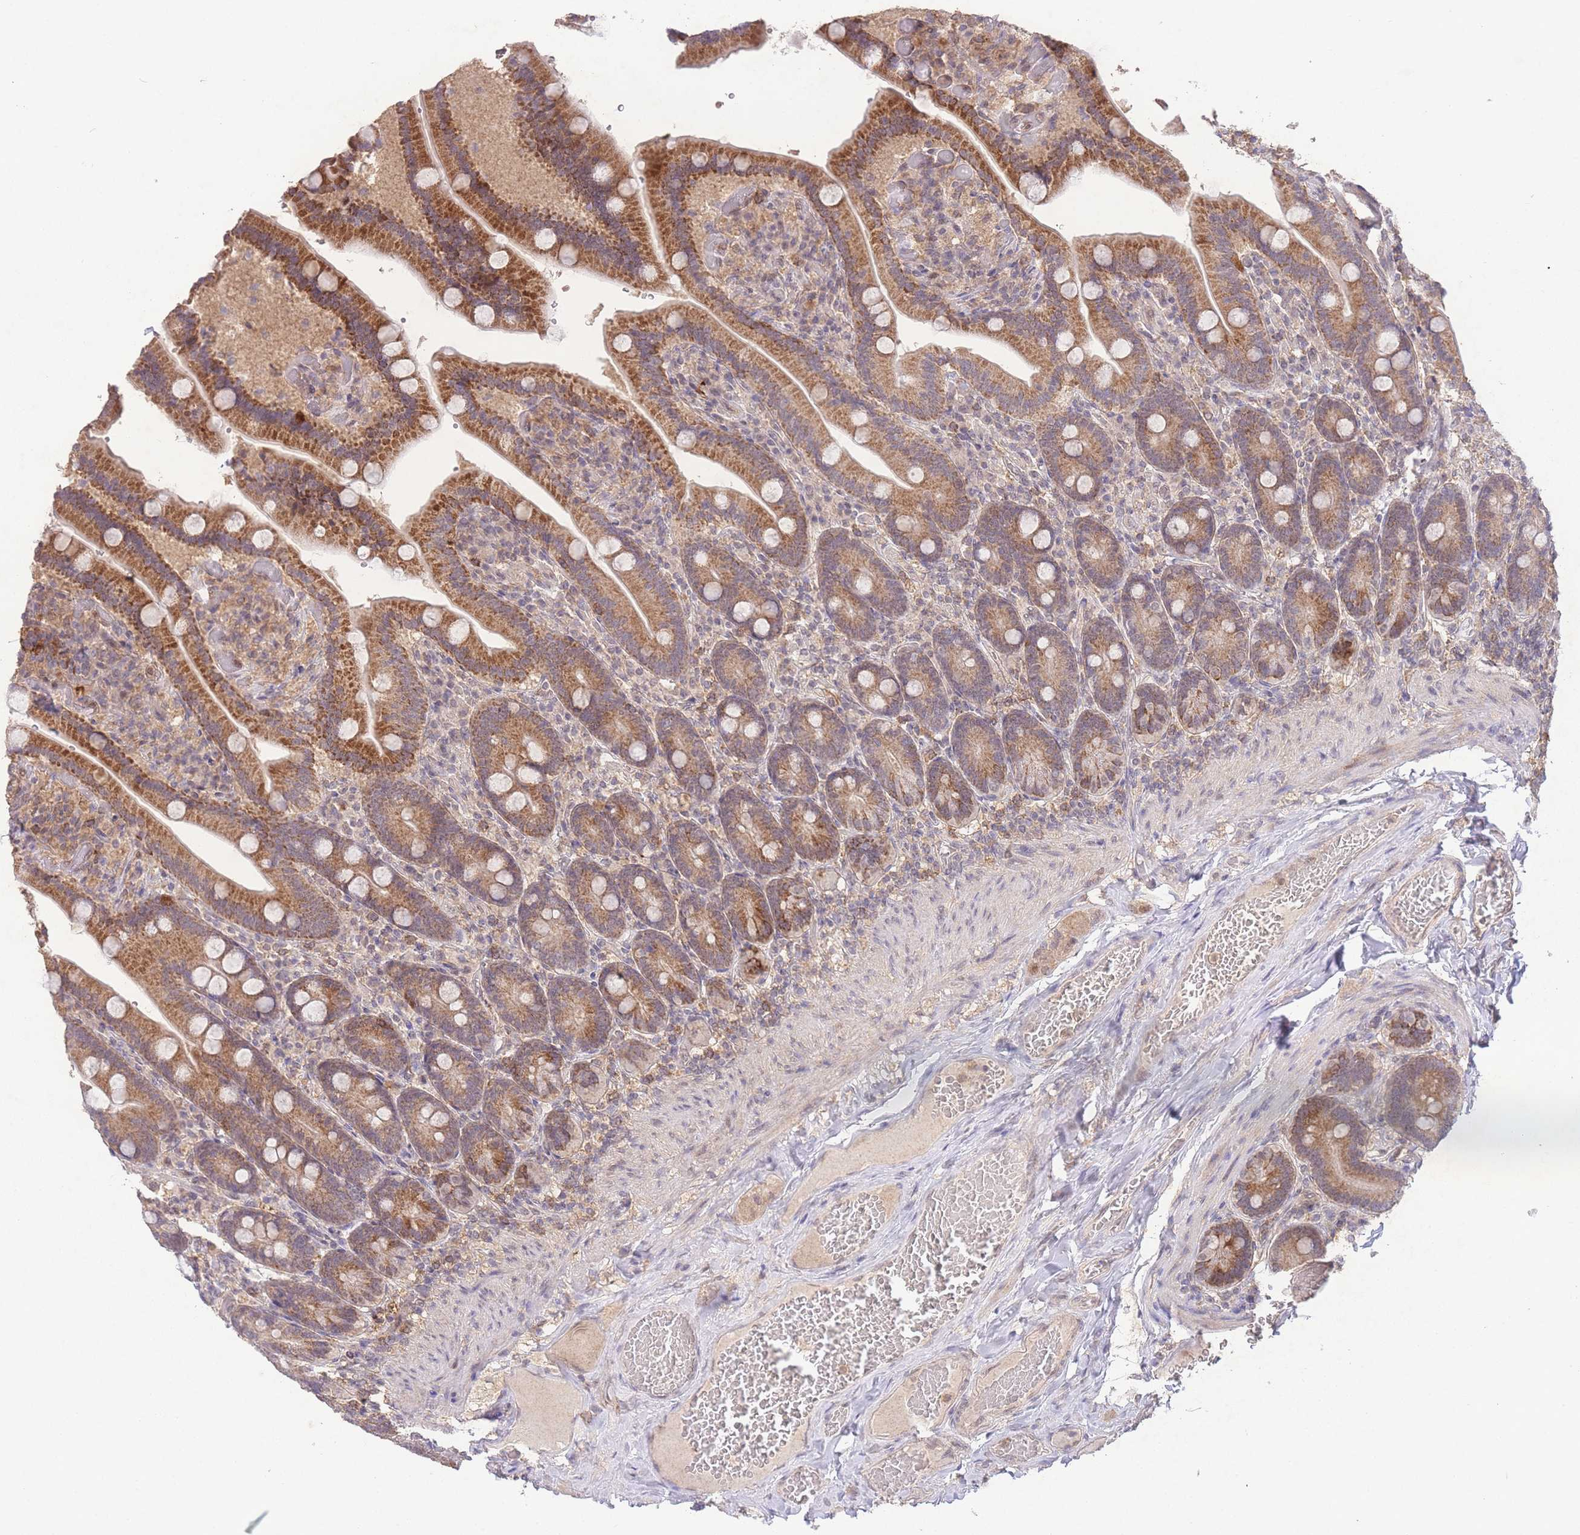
{"staining": {"intensity": "moderate", "quantity": "25%-75%", "location": "cytoplasmic/membranous"}, "tissue": "duodenum", "cell_type": "Glandular cells", "image_type": "normal", "snomed": [{"axis": "morphology", "description": "Normal tissue, NOS"}, {"axis": "topography", "description": "Duodenum"}], "caption": "About 25%-75% of glandular cells in normal duodenum display moderate cytoplasmic/membranous protein positivity as visualized by brown immunohistochemical staining.", "gene": "RNF144B", "patient": {"sex": "female", "age": 62}}